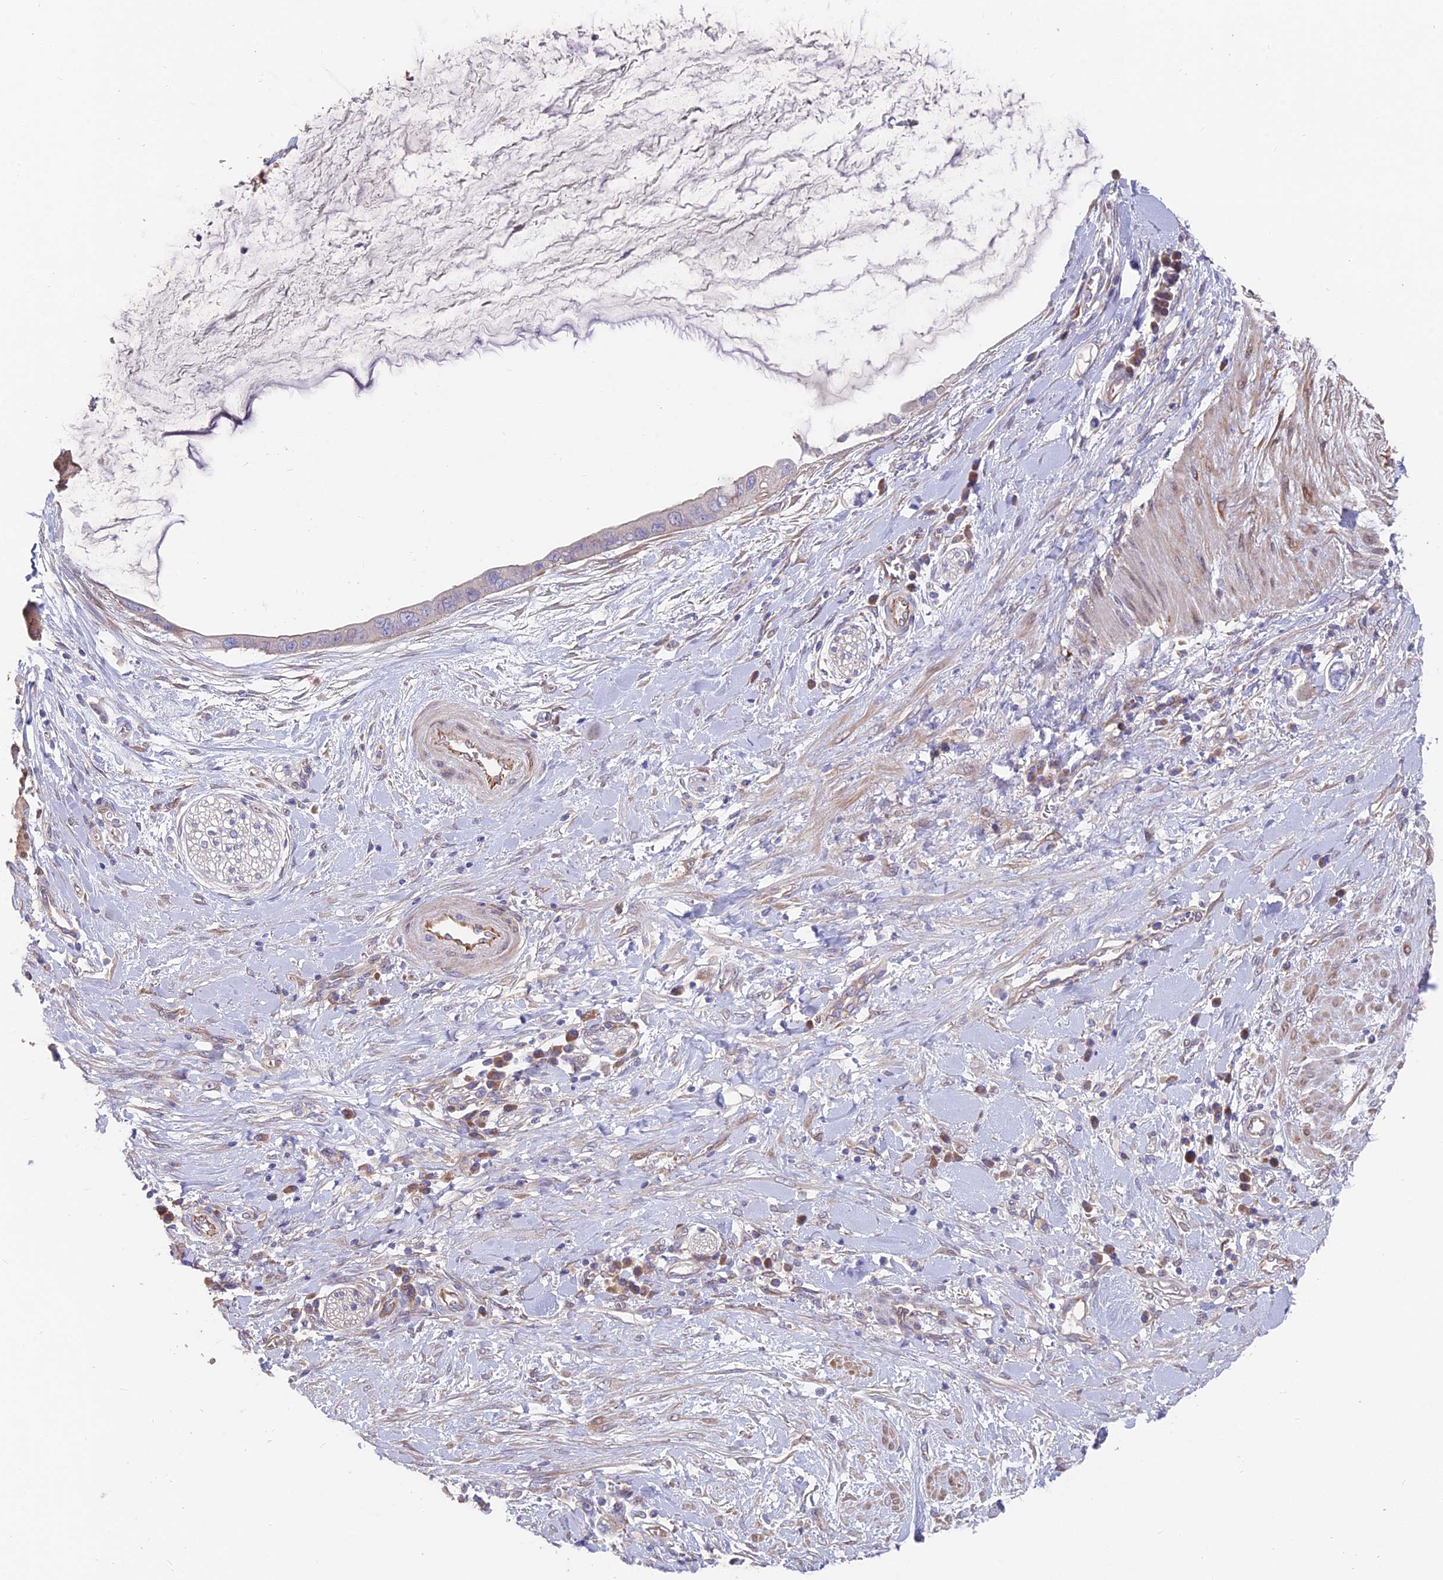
{"staining": {"intensity": "weak", "quantity": "<25%", "location": "cytoplasmic/membranous"}, "tissue": "pancreatic cancer", "cell_type": "Tumor cells", "image_type": "cancer", "snomed": [{"axis": "morphology", "description": "Adenocarcinoma, NOS"}, {"axis": "topography", "description": "Pancreas"}], "caption": "Pancreatic adenocarcinoma was stained to show a protein in brown. There is no significant staining in tumor cells.", "gene": "FAM168B", "patient": {"sex": "male", "age": 75}}